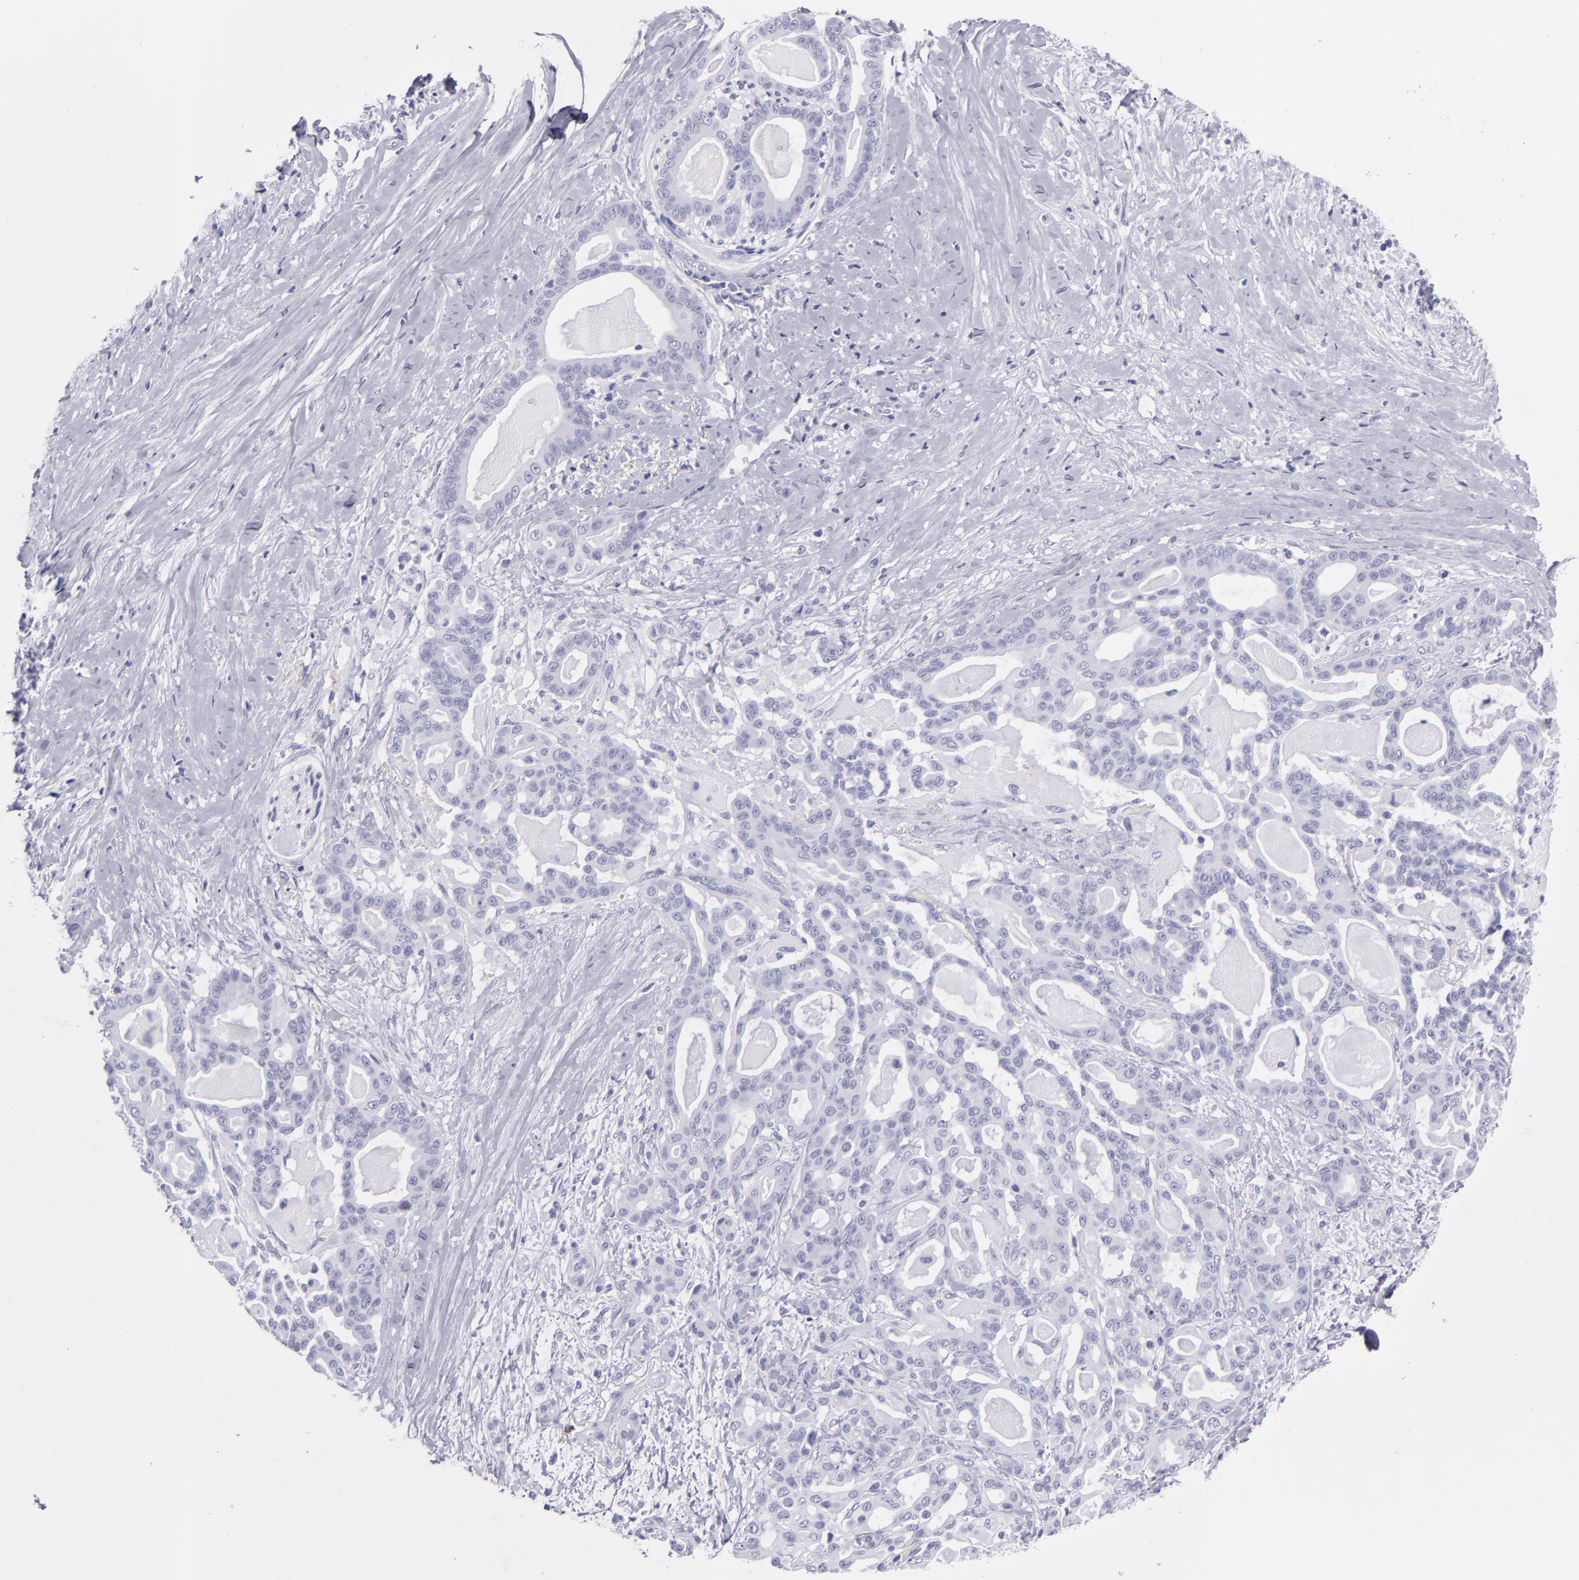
{"staining": {"intensity": "negative", "quantity": "none", "location": "none"}, "tissue": "pancreatic cancer", "cell_type": "Tumor cells", "image_type": "cancer", "snomed": [{"axis": "morphology", "description": "Adenocarcinoma, NOS"}, {"axis": "topography", "description": "Pancreas"}], "caption": "This photomicrograph is of pancreatic cancer stained with immunohistochemistry (IHC) to label a protein in brown with the nuclei are counter-stained blue. There is no expression in tumor cells.", "gene": "CR2", "patient": {"sex": "male", "age": 63}}